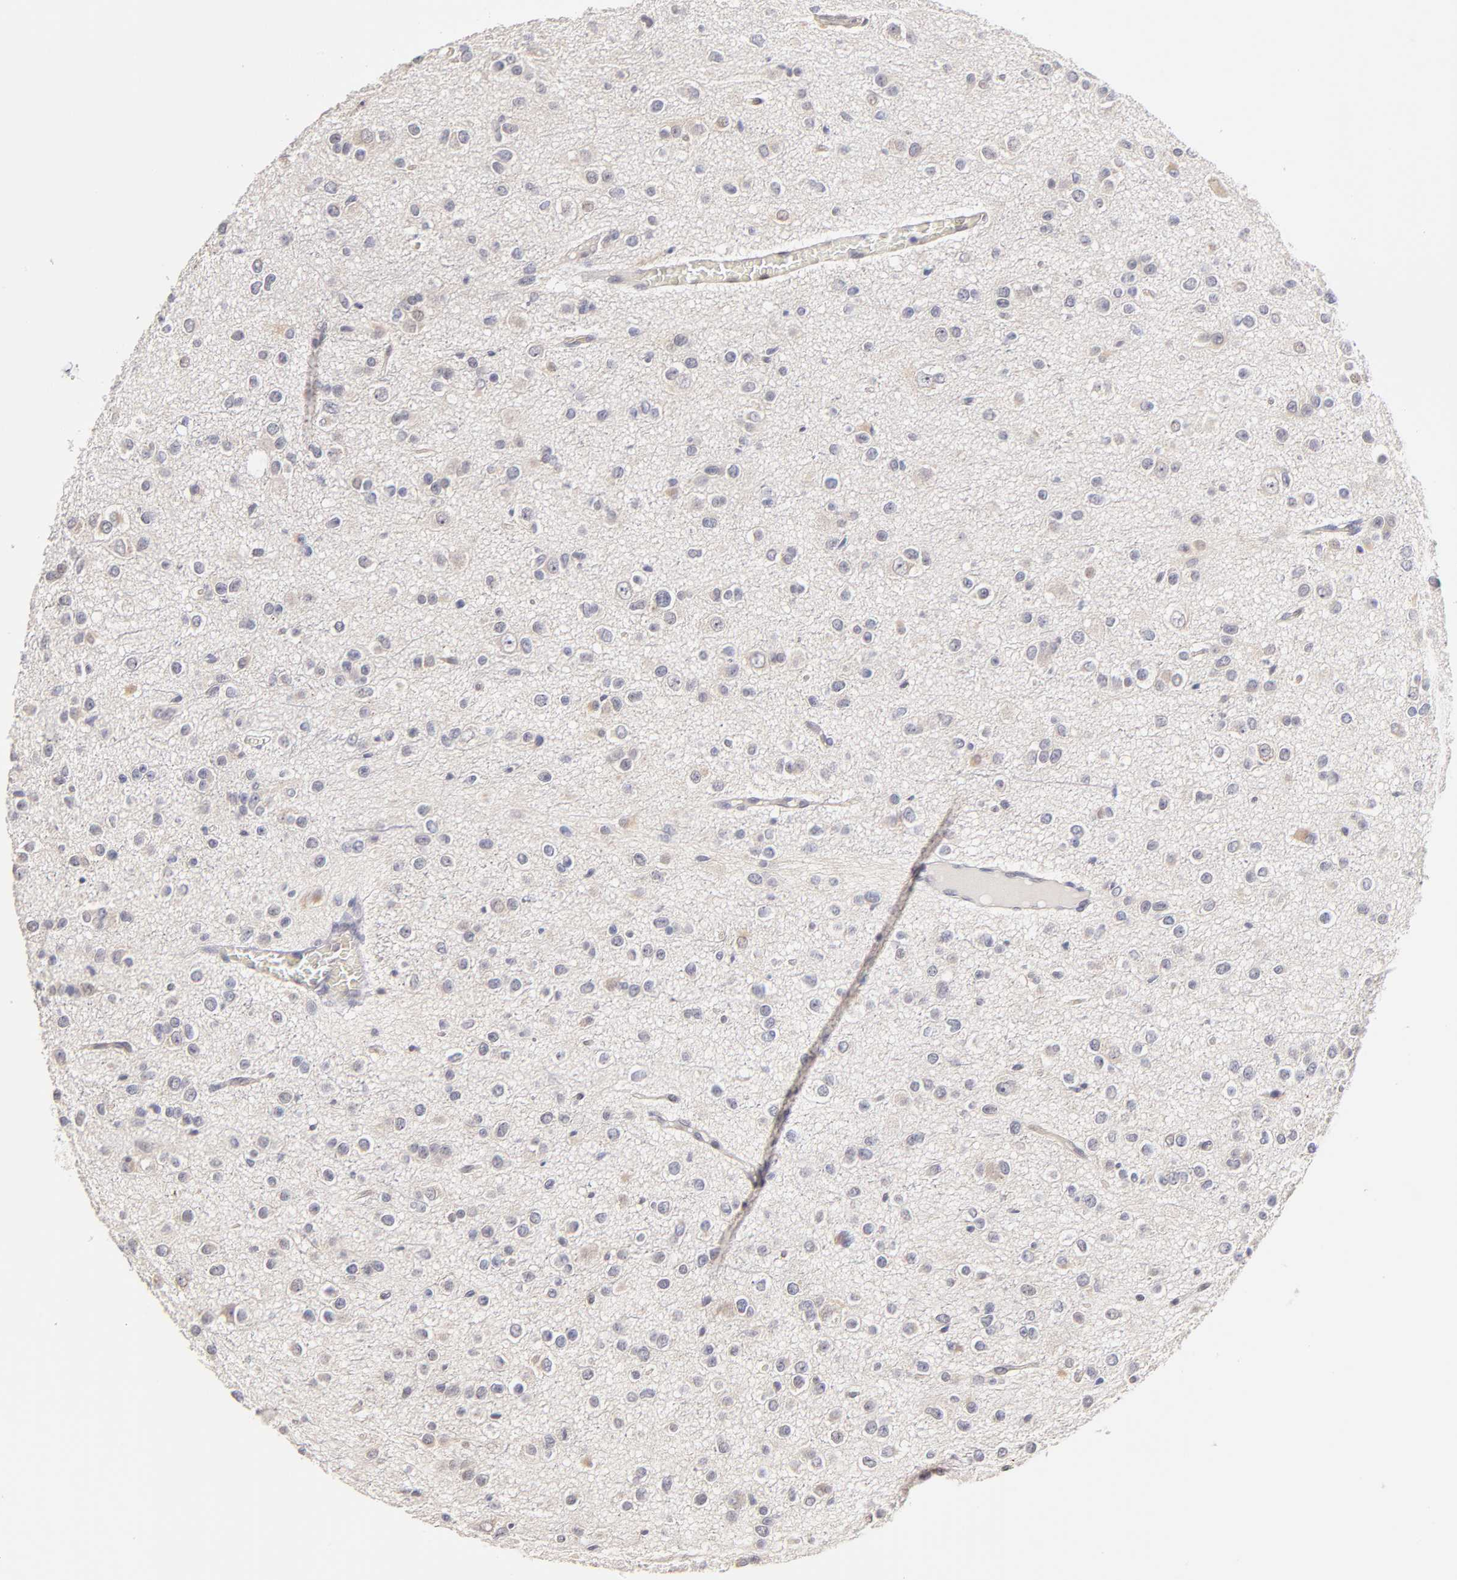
{"staining": {"intensity": "weak", "quantity": "<25%", "location": "cytoplasmic/membranous"}, "tissue": "glioma", "cell_type": "Tumor cells", "image_type": "cancer", "snomed": [{"axis": "morphology", "description": "Glioma, malignant, Low grade"}, {"axis": "topography", "description": "Brain"}], "caption": "An image of low-grade glioma (malignant) stained for a protein displays no brown staining in tumor cells. (Immunohistochemistry (ihc), brightfield microscopy, high magnification).", "gene": "ZNF10", "patient": {"sex": "male", "age": 42}}